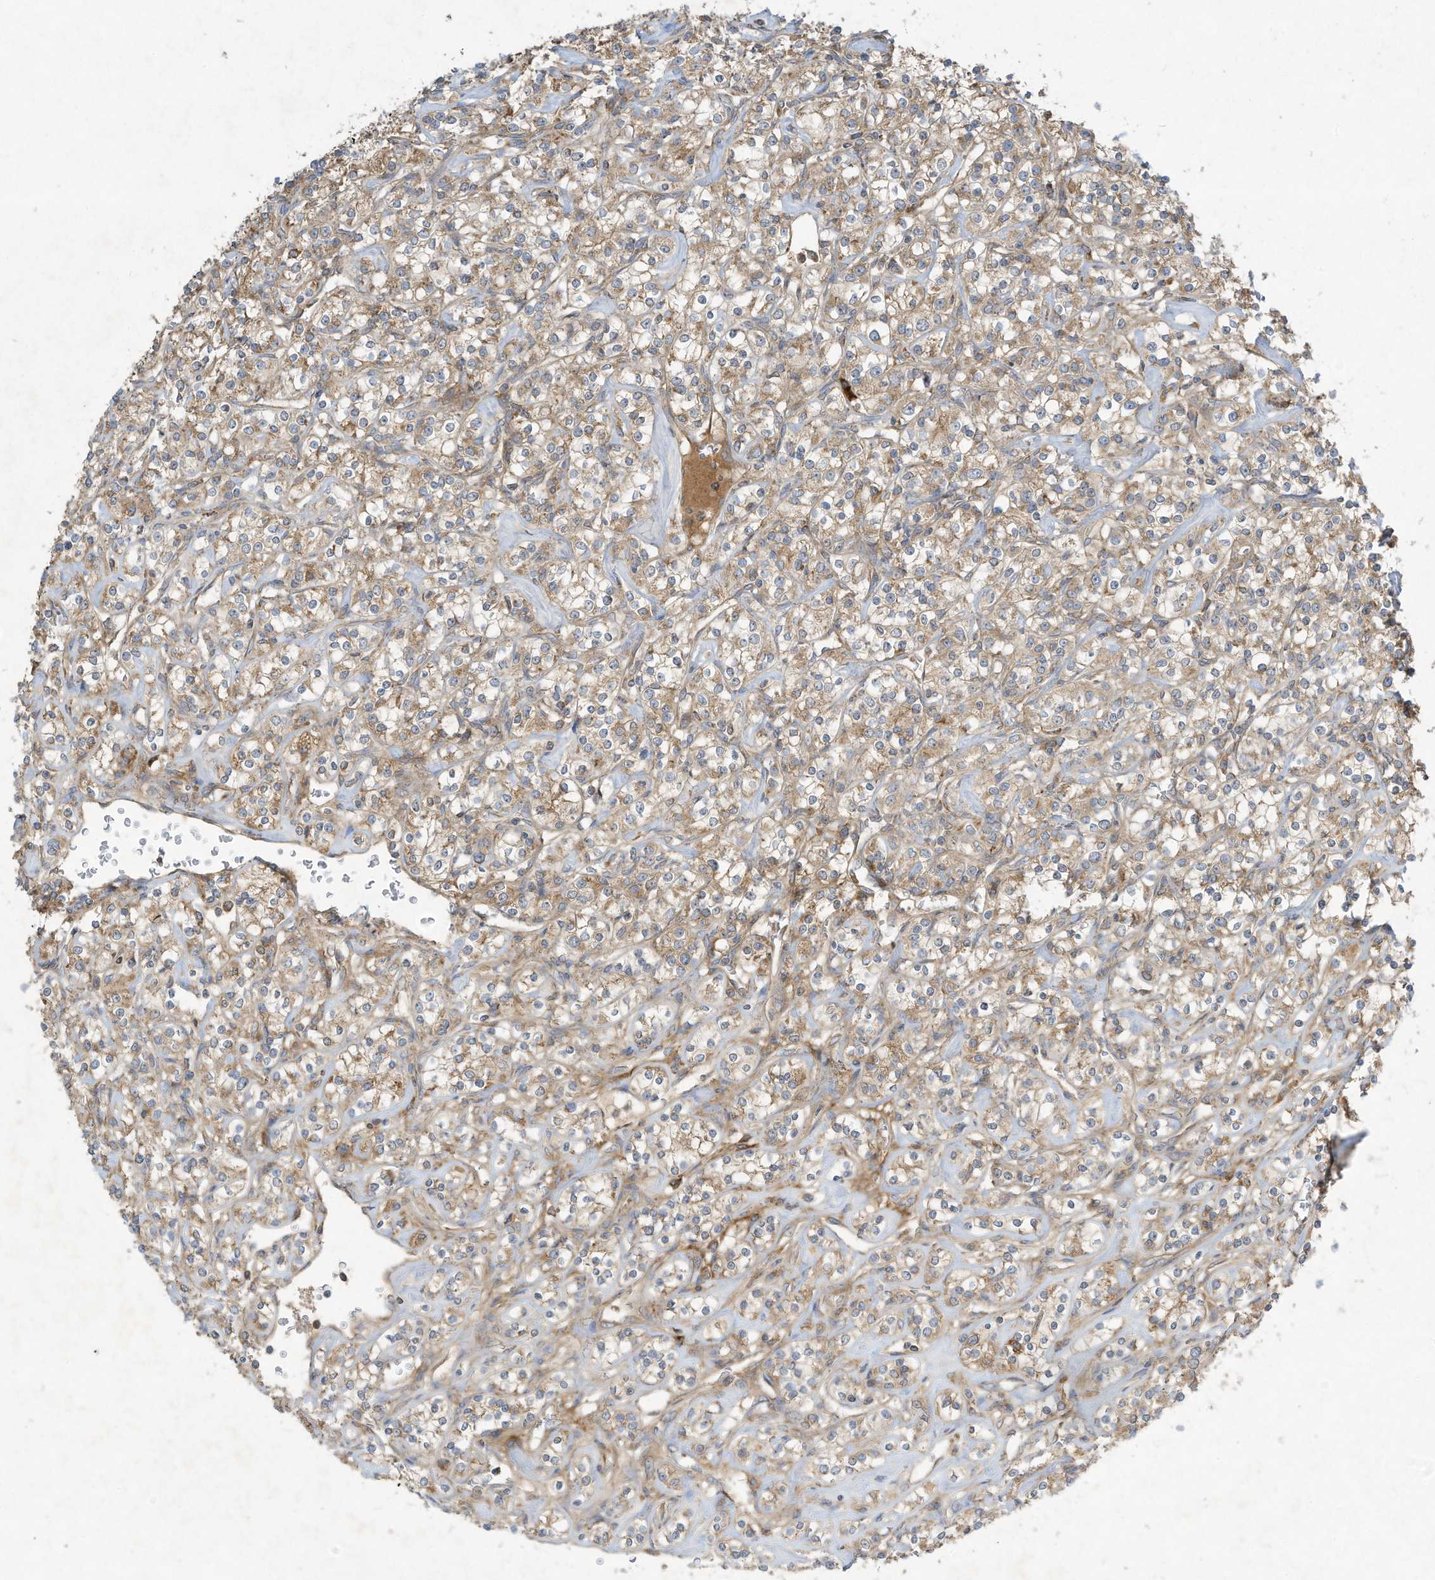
{"staining": {"intensity": "weak", "quantity": ">75%", "location": "cytoplasmic/membranous"}, "tissue": "renal cancer", "cell_type": "Tumor cells", "image_type": "cancer", "snomed": [{"axis": "morphology", "description": "Adenocarcinoma, NOS"}, {"axis": "topography", "description": "Kidney"}], "caption": "High-magnification brightfield microscopy of renal cancer stained with DAB (3,3'-diaminobenzidine) (brown) and counterstained with hematoxylin (blue). tumor cells exhibit weak cytoplasmic/membranous staining is present in about>75% of cells. (DAB (3,3'-diaminobenzidine) = brown stain, brightfield microscopy at high magnification).", "gene": "SYNJ2", "patient": {"sex": "male", "age": 77}}